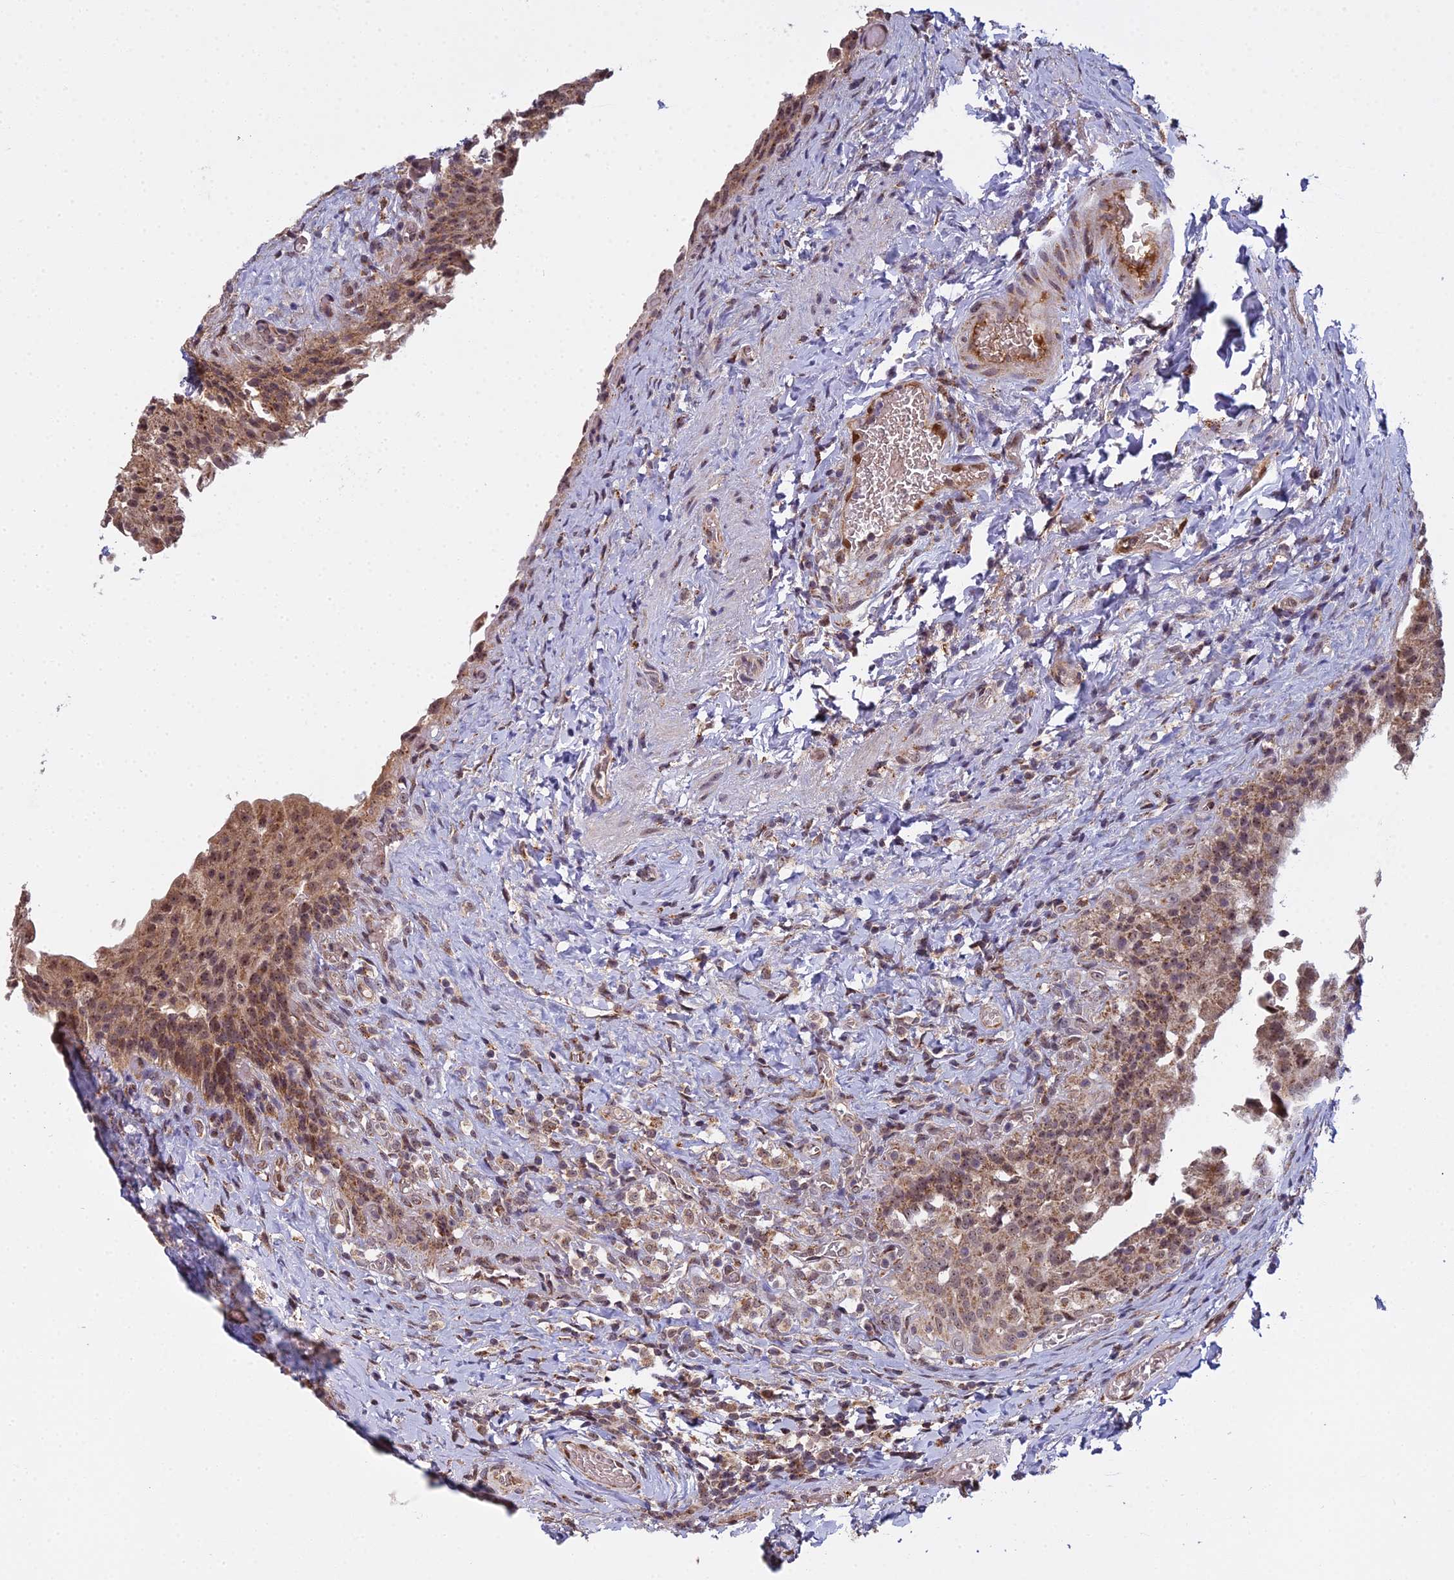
{"staining": {"intensity": "moderate", "quantity": ">75%", "location": "cytoplasmic/membranous,nuclear"}, "tissue": "urinary bladder", "cell_type": "Urothelial cells", "image_type": "normal", "snomed": [{"axis": "morphology", "description": "Normal tissue, NOS"}, {"axis": "morphology", "description": "Inflammation, NOS"}, {"axis": "topography", "description": "Urinary bladder"}], "caption": "Brown immunohistochemical staining in unremarkable urinary bladder exhibits moderate cytoplasmic/membranous,nuclear staining in approximately >75% of urothelial cells.", "gene": "MEOX1", "patient": {"sex": "male", "age": 64}}